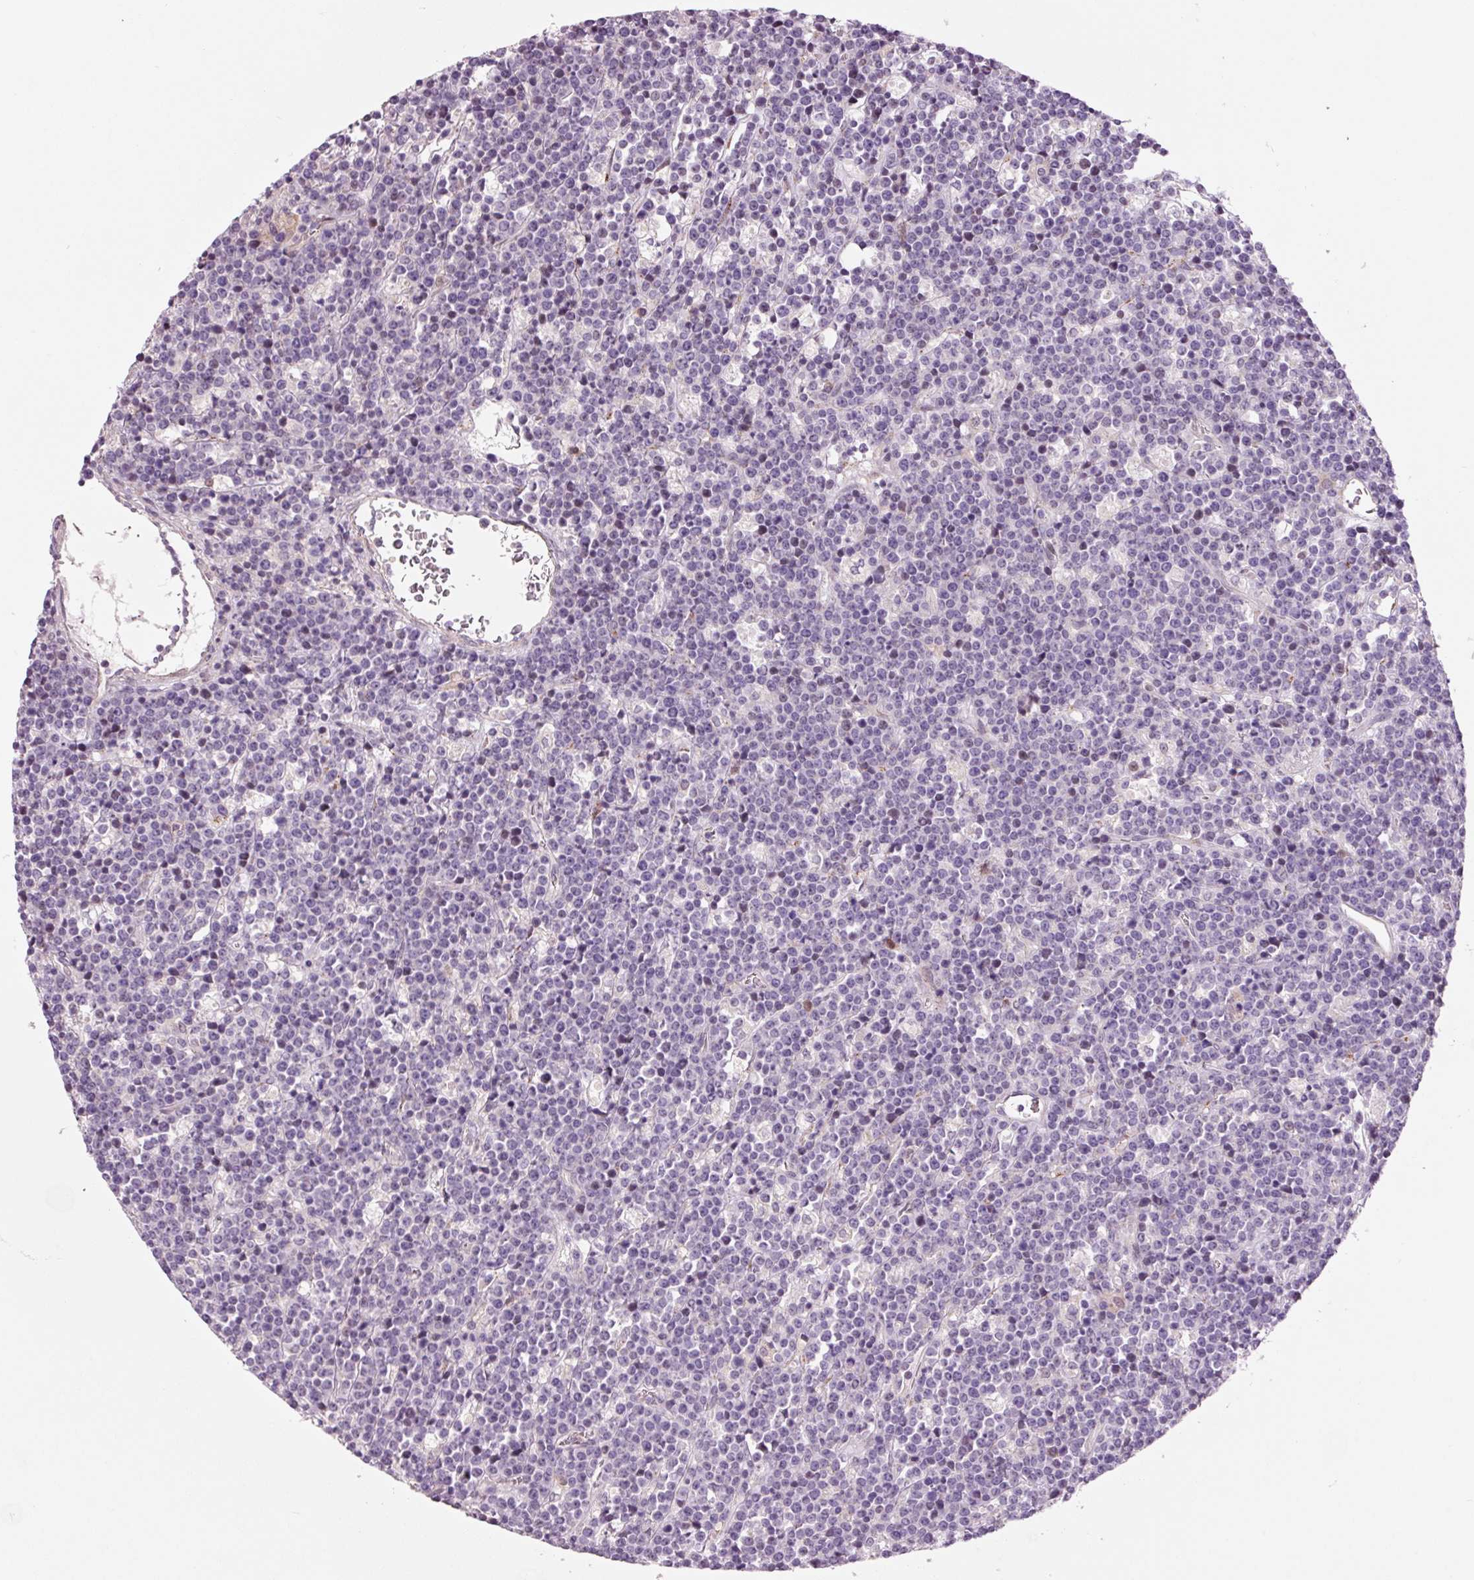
{"staining": {"intensity": "negative", "quantity": "none", "location": "none"}, "tissue": "lymphoma", "cell_type": "Tumor cells", "image_type": "cancer", "snomed": [{"axis": "morphology", "description": "Malignant lymphoma, non-Hodgkin's type, High grade"}, {"axis": "topography", "description": "Ovary"}], "caption": "DAB immunohistochemical staining of high-grade malignant lymphoma, non-Hodgkin's type demonstrates no significant expression in tumor cells.", "gene": "DAPP1", "patient": {"sex": "female", "age": 56}}